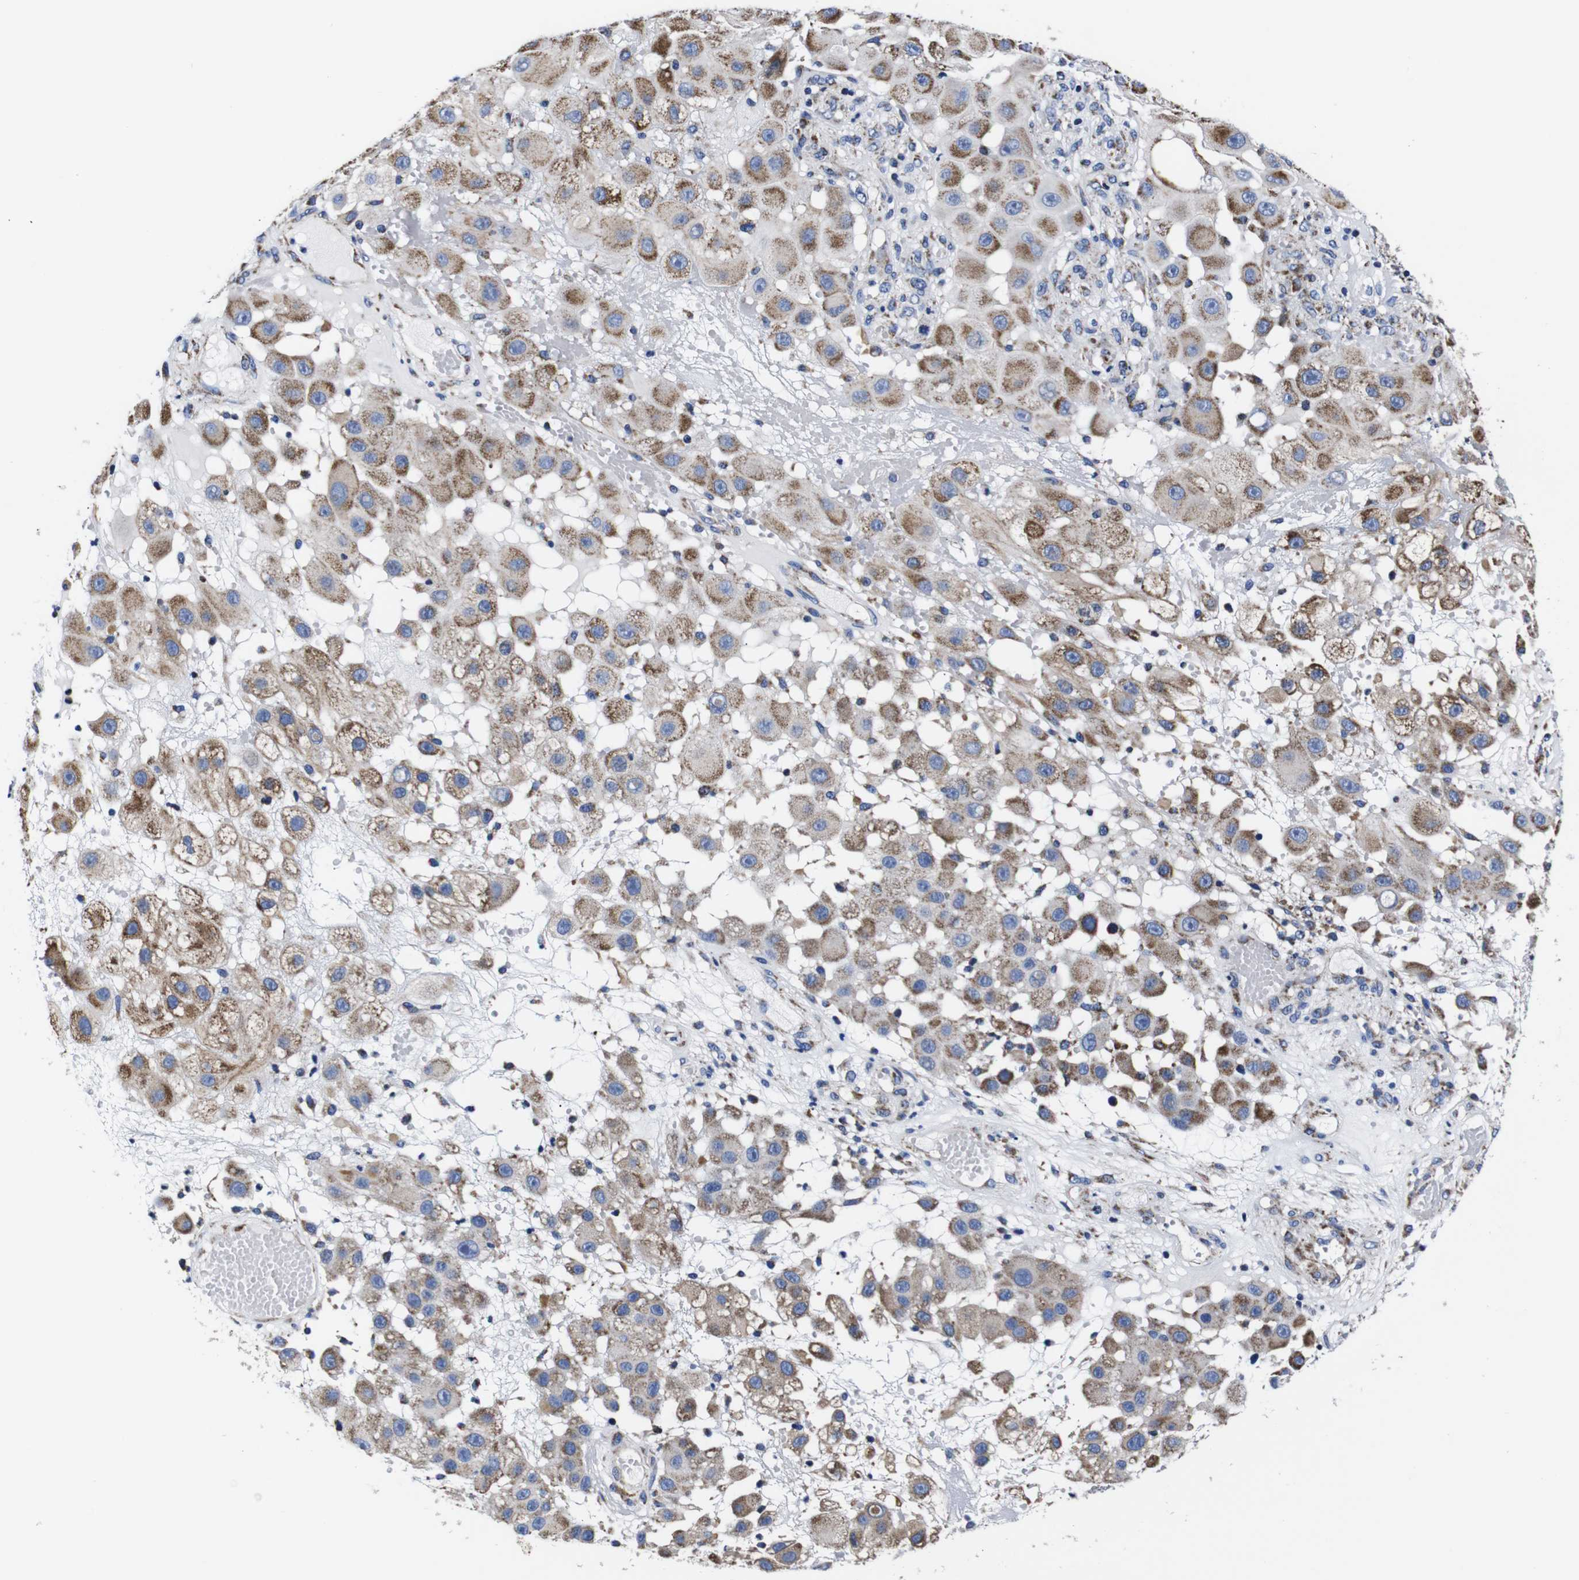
{"staining": {"intensity": "moderate", "quantity": ">75%", "location": "cytoplasmic/membranous"}, "tissue": "melanoma", "cell_type": "Tumor cells", "image_type": "cancer", "snomed": [{"axis": "morphology", "description": "Malignant melanoma, NOS"}, {"axis": "topography", "description": "Skin"}], "caption": "High-power microscopy captured an IHC micrograph of malignant melanoma, revealing moderate cytoplasmic/membranous staining in about >75% of tumor cells.", "gene": "FKBP9", "patient": {"sex": "female", "age": 81}}